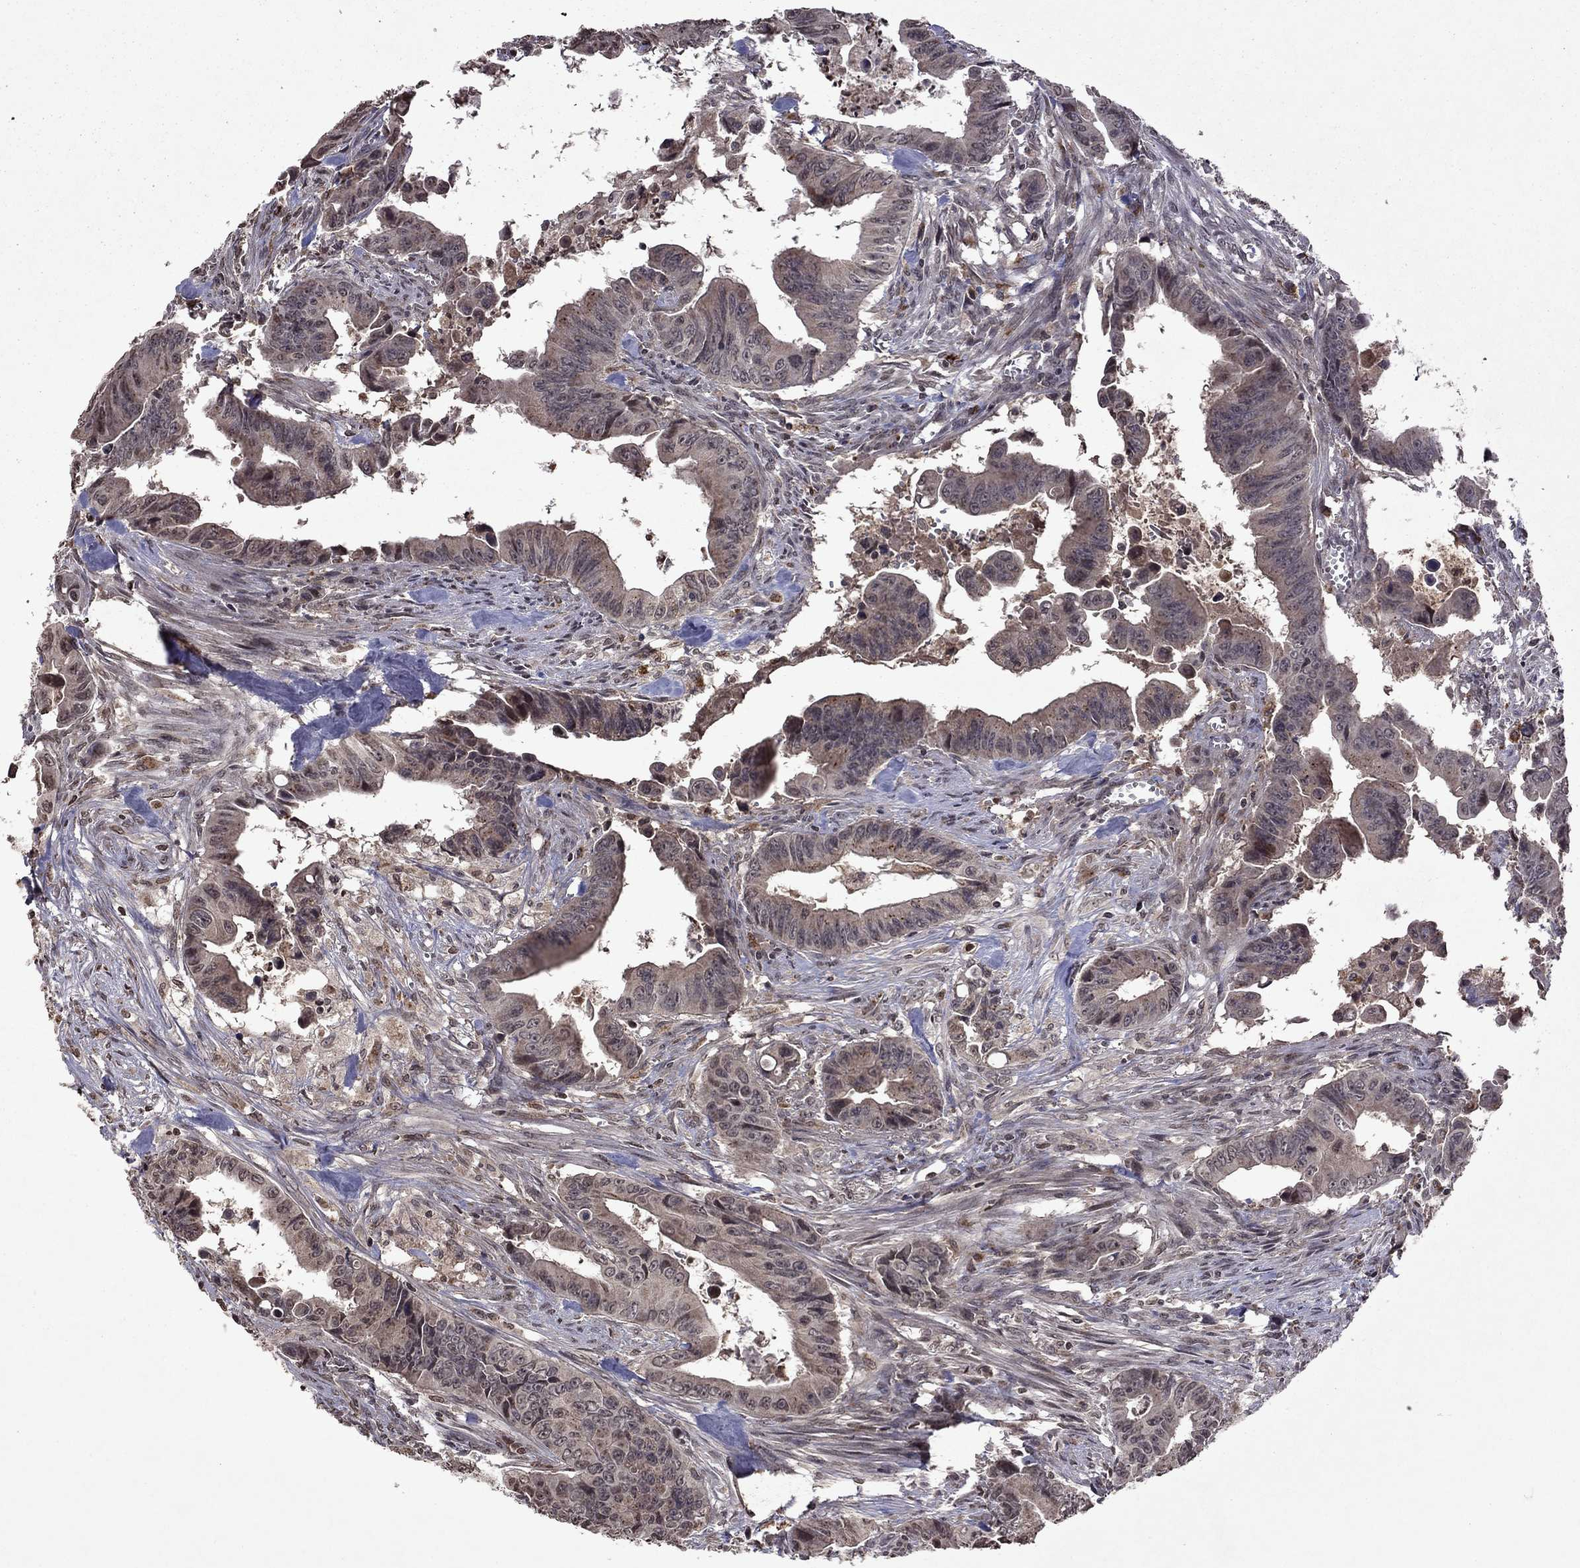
{"staining": {"intensity": "negative", "quantity": "none", "location": "none"}, "tissue": "colorectal cancer", "cell_type": "Tumor cells", "image_type": "cancer", "snomed": [{"axis": "morphology", "description": "Adenocarcinoma, NOS"}, {"axis": "topography", "description": "Colon"}], "caption": "This is a histopathology image of immunohistochemistry (IHC) staining of colorectal adenocarcinoma, which shows no positivity in tumor cells.", "gene": "NLGN1", "patient": {"sex": "female", "age": 87}}